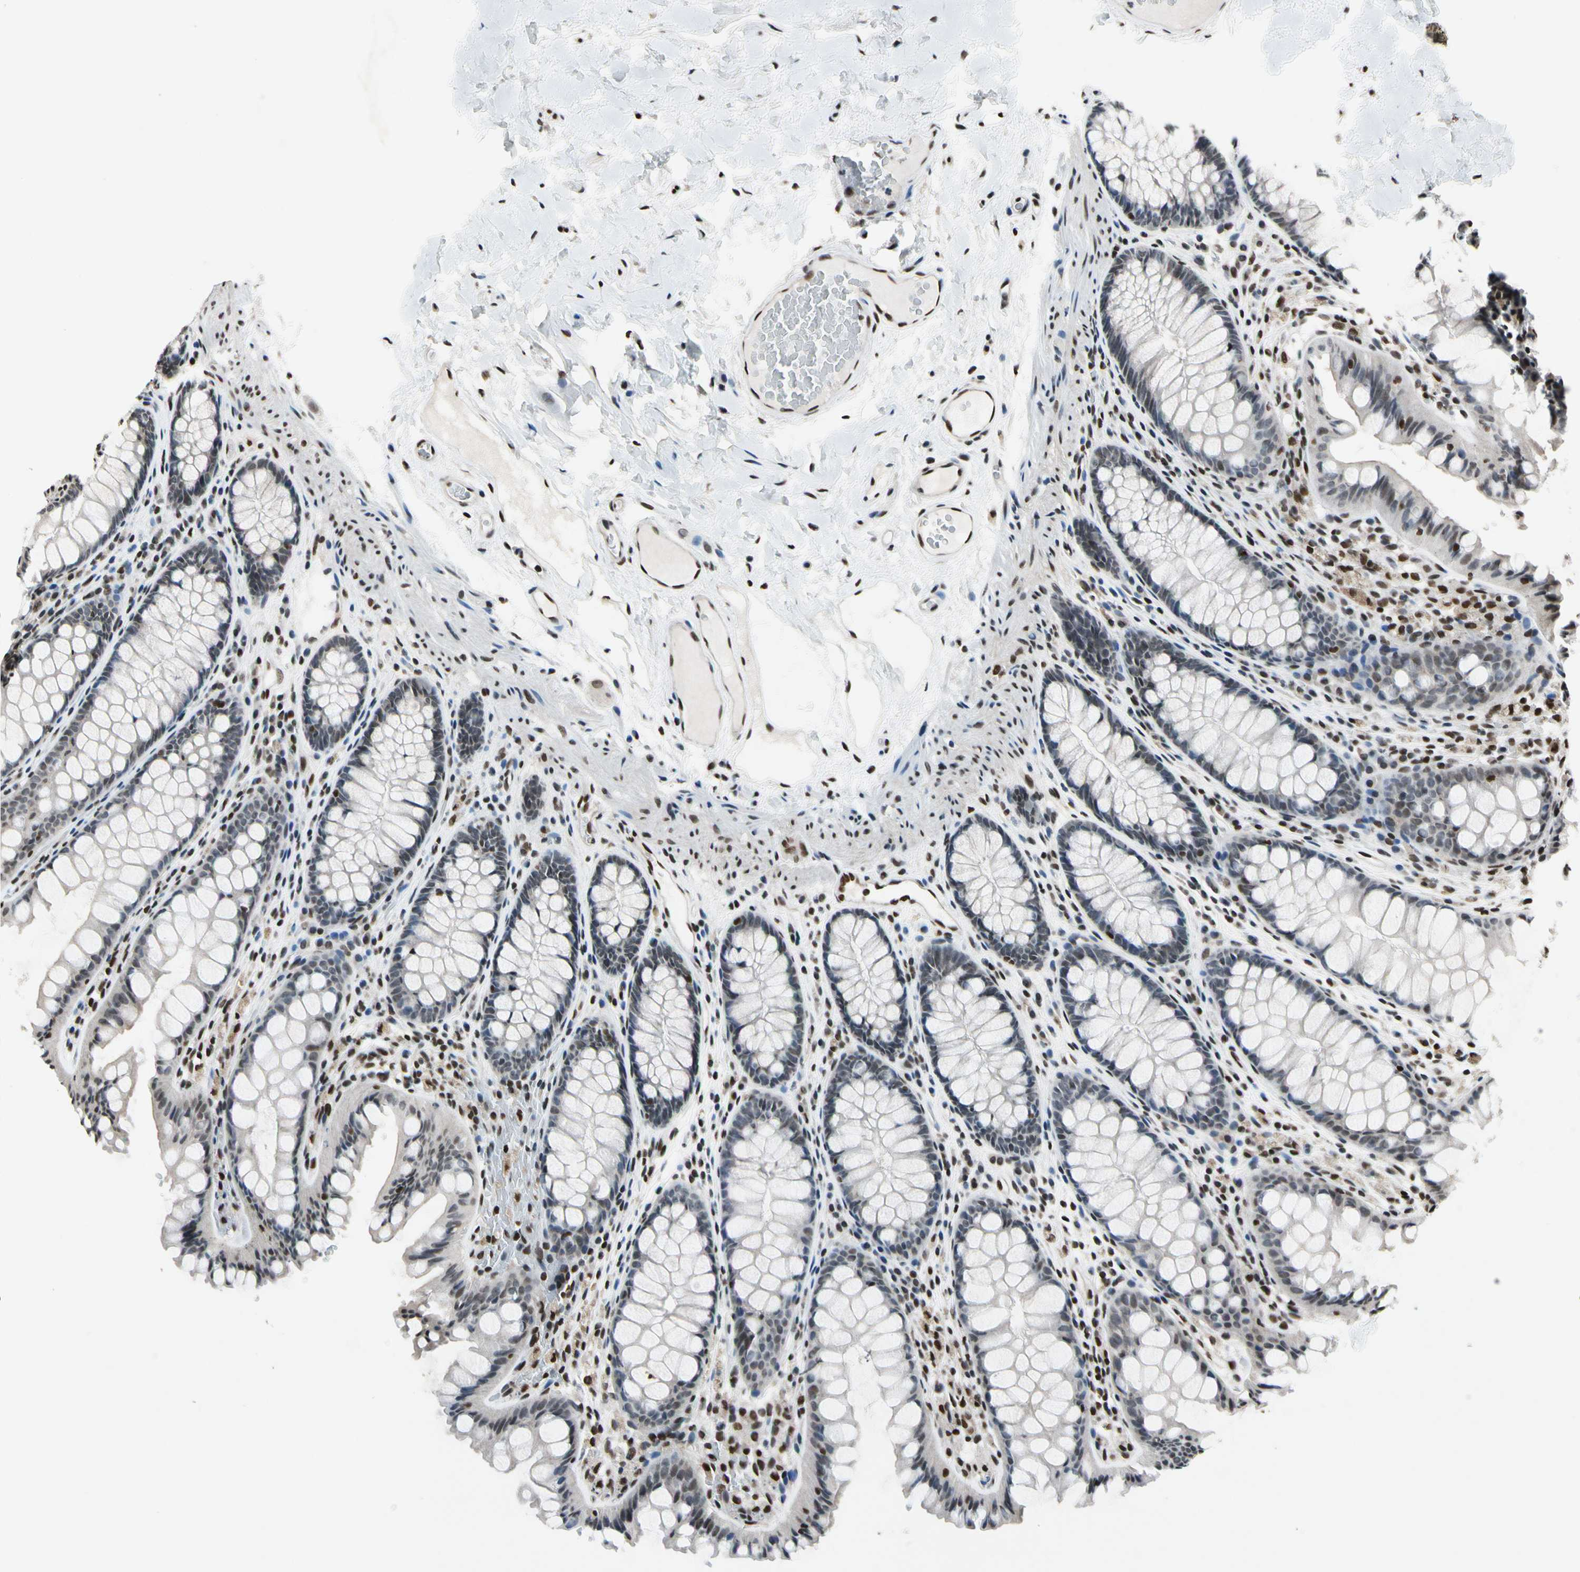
{"staining": {"intensity": "moderate", "quantity": ">75%", "location": "nuclear"}, "tissue": "colon", "cell_type": "Endothelial cells", "image_type": "normal", "snomed": [{"axis": "morphology", "description": "Normal tissue, NOS"}, {"axis": "topography", "description": "Colon"}], "caption": "This histopathology image demonstrates immunohistochemistry staining of normal colon, with medium moderate nuclear positivity in about >75% of endothelial cells.", "gene": "RECQL", "patient": {"sex": "female", "age": 55}}